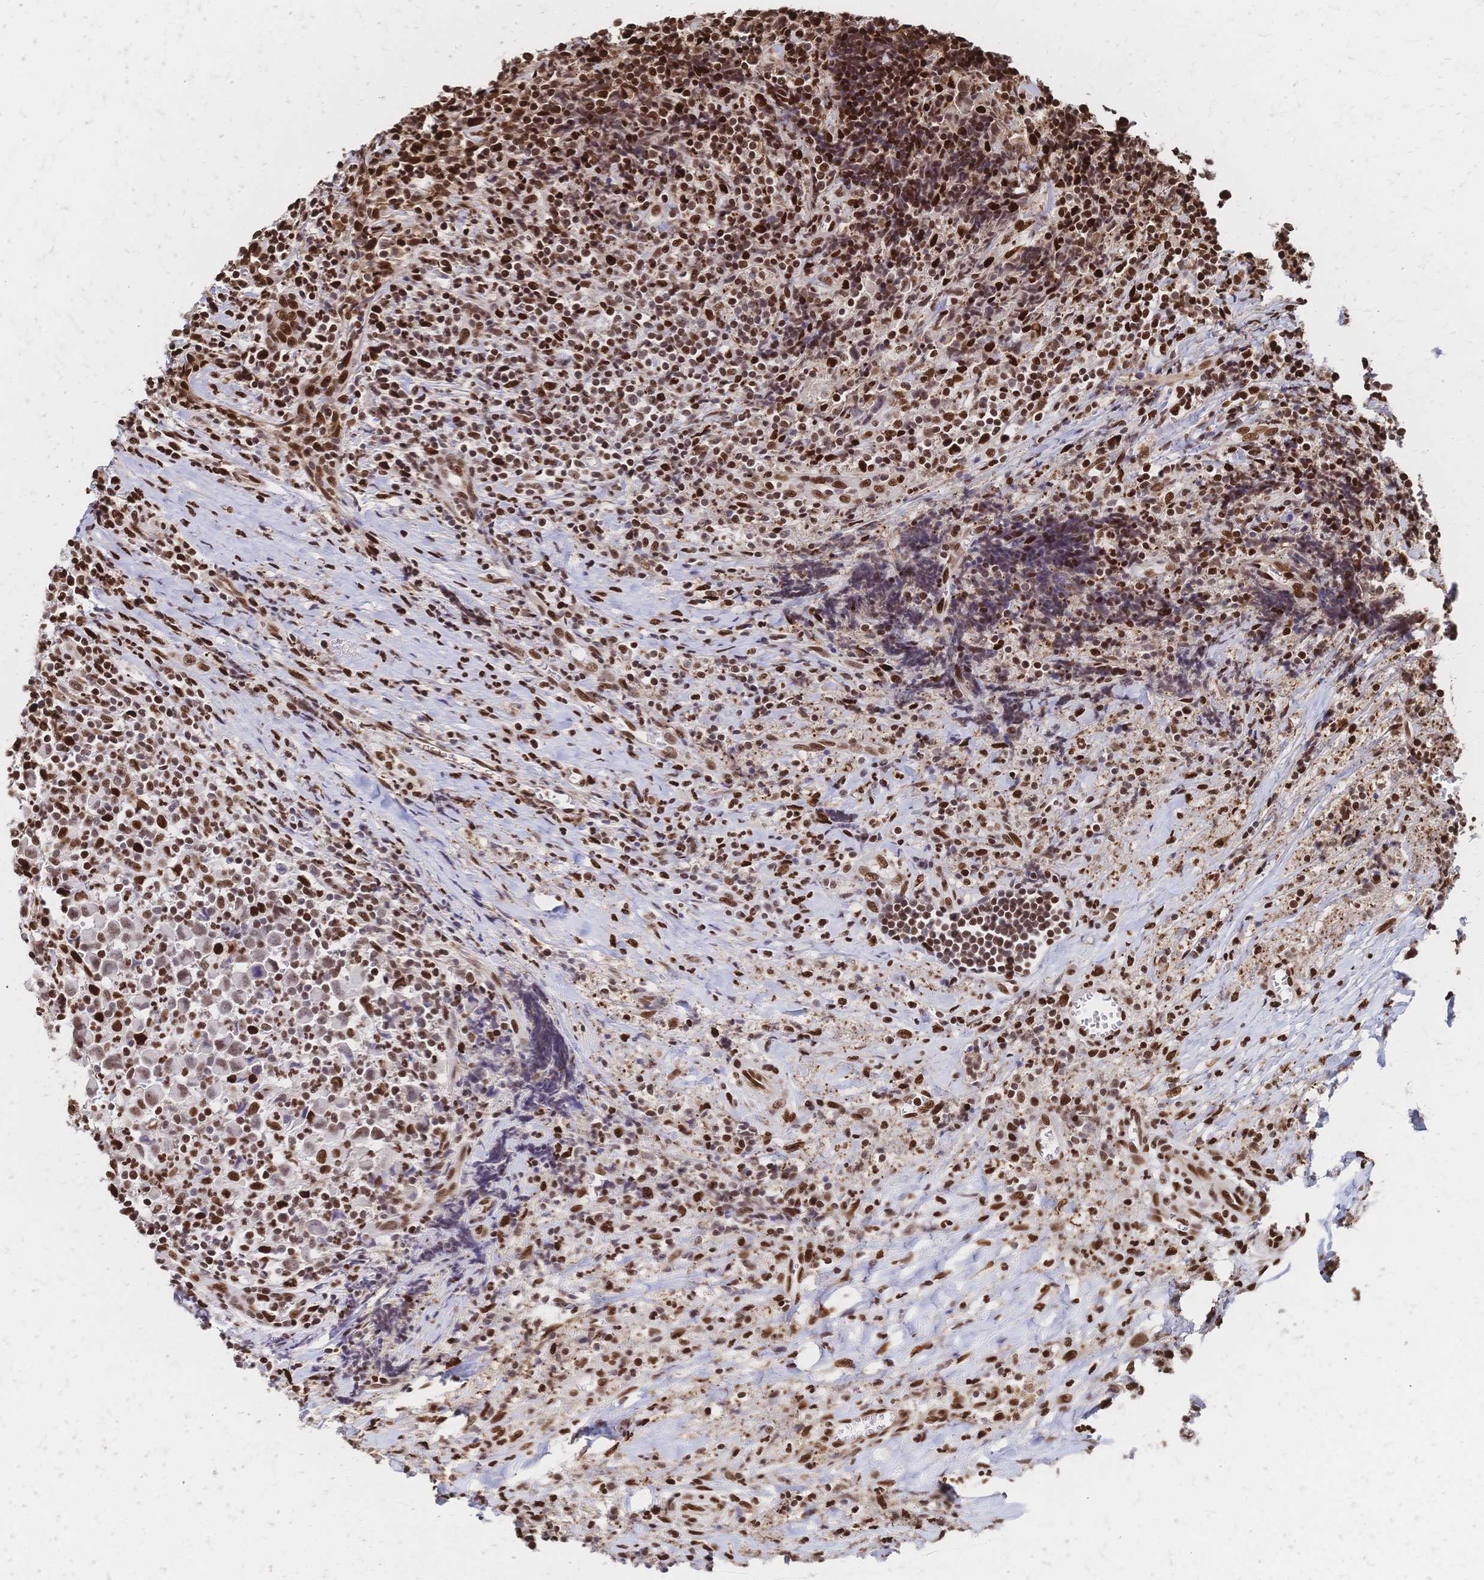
{"staining": {"intensity": "moderate", "quantity": "25%-75%", "location": "nuclear"}, "tissue": "lymphoma", "cell_type": "Tumor cells", "image_type": "cancer", "snomed": [{"axis": "morphology", "description": "Hodgkin's disease, NOS"}, {"axis": "topography", "description": "Thymus, NOS"}], "caption": "Immunohistochemistry (IHC) staining of Hodgkin's disease, which demonstrates medium levels of moderate nuclear positivity in approximately 25%-75% of tumor cells indicating moderate nuclear protein expression. The staining was performed using DAB (3,3'-diaminobenzidine) (brown) for protein detection and nuclei were counterstained in hematoxylin (blue).", "gene": "HDGF", "patient": {"sex": "female", "age": 17}}